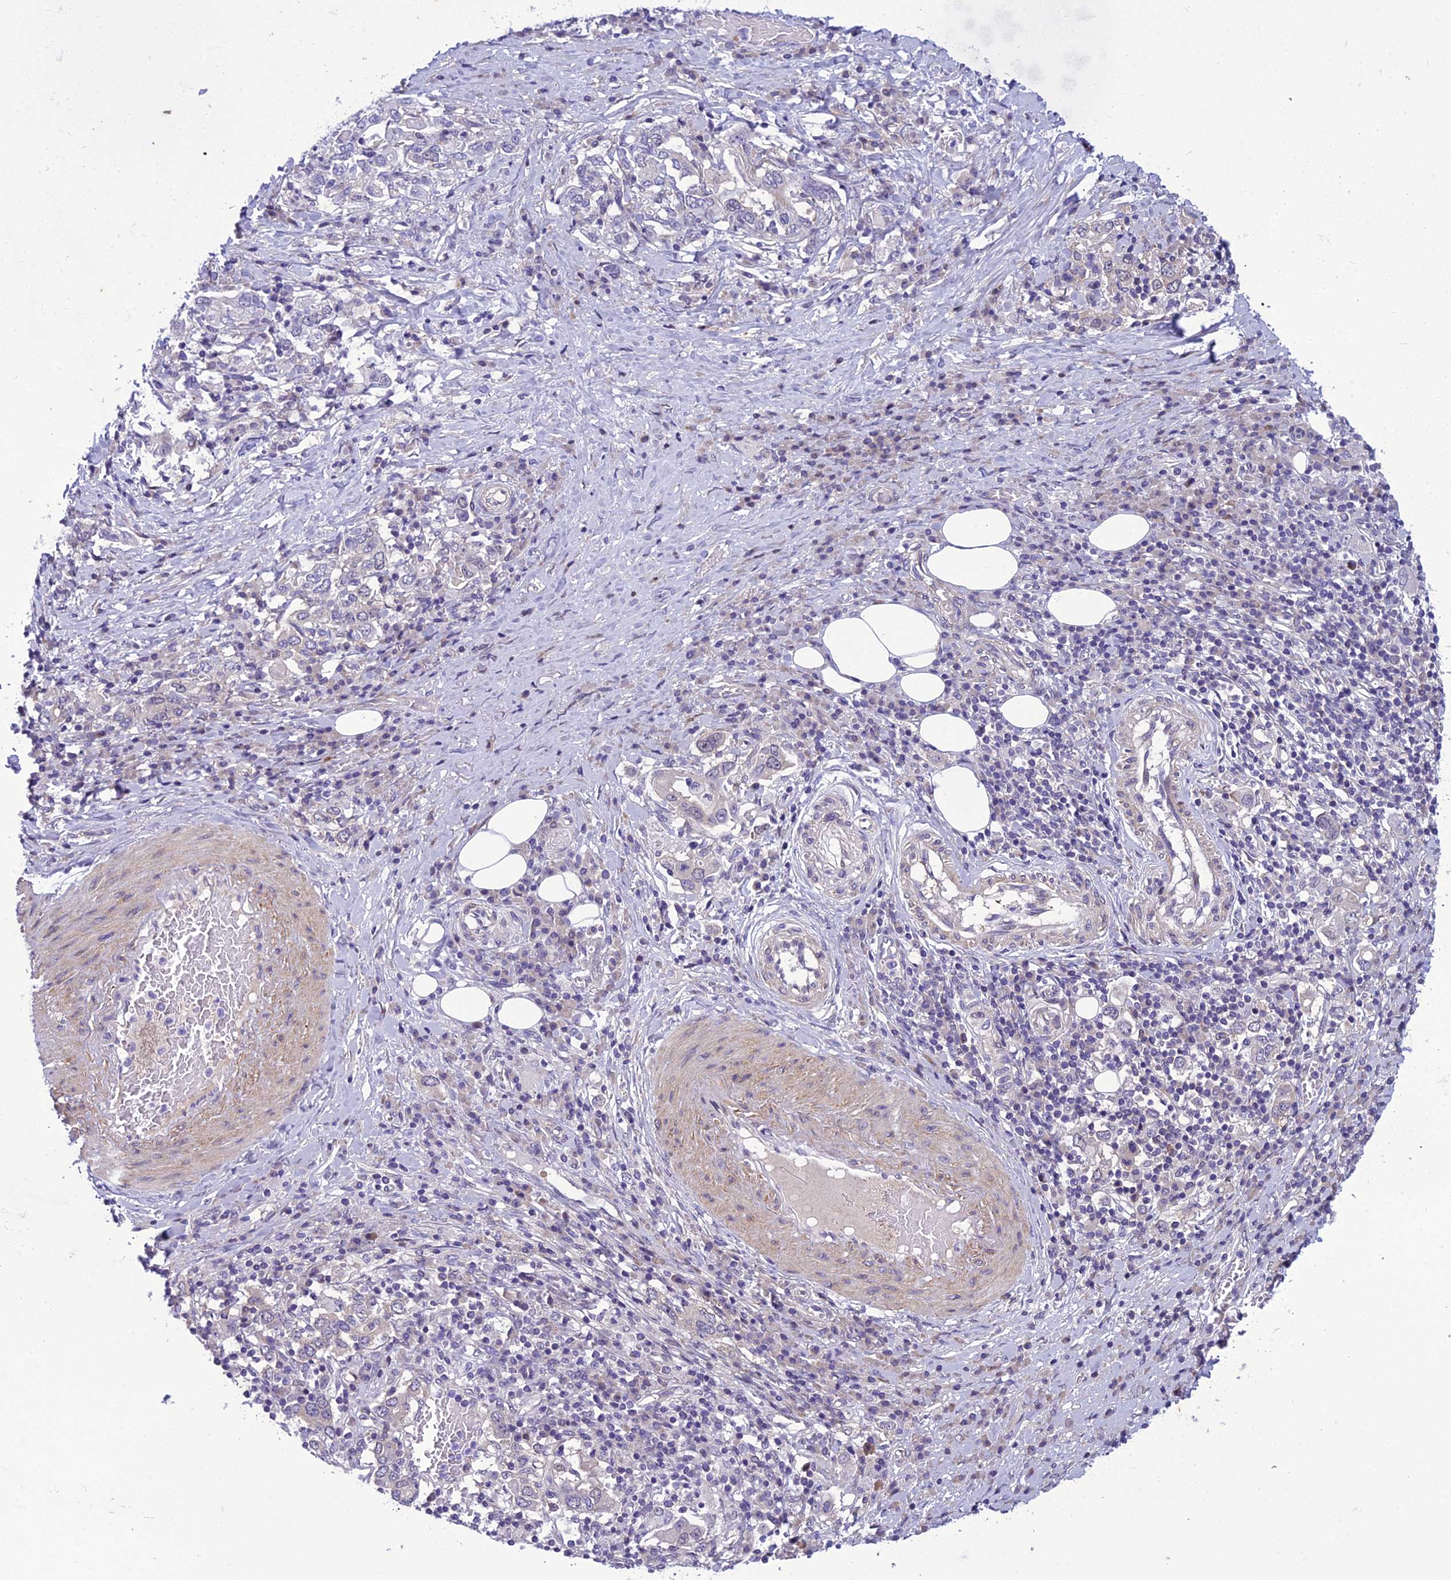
{"staining": {"intensity": "negative", "quantity": "none", "location": "none"}, "tissue": "stomach cancer", "cell_type": "Tumor cells", "image_type": "cancer", "snomed": [{"axis": "morphology", "description": "Adenocarcinoma, NOS"}, {"axis": "topography", "description": "Stomach, upper"}, {"axis": "topography", "description": "Stomach"}], "caption": "DAB immunohistochemical staining of human stomach cancer shows no significant expression in tumor cells.", "gene": "GAB4", "patient": {"sex": "male", "age": 62}}